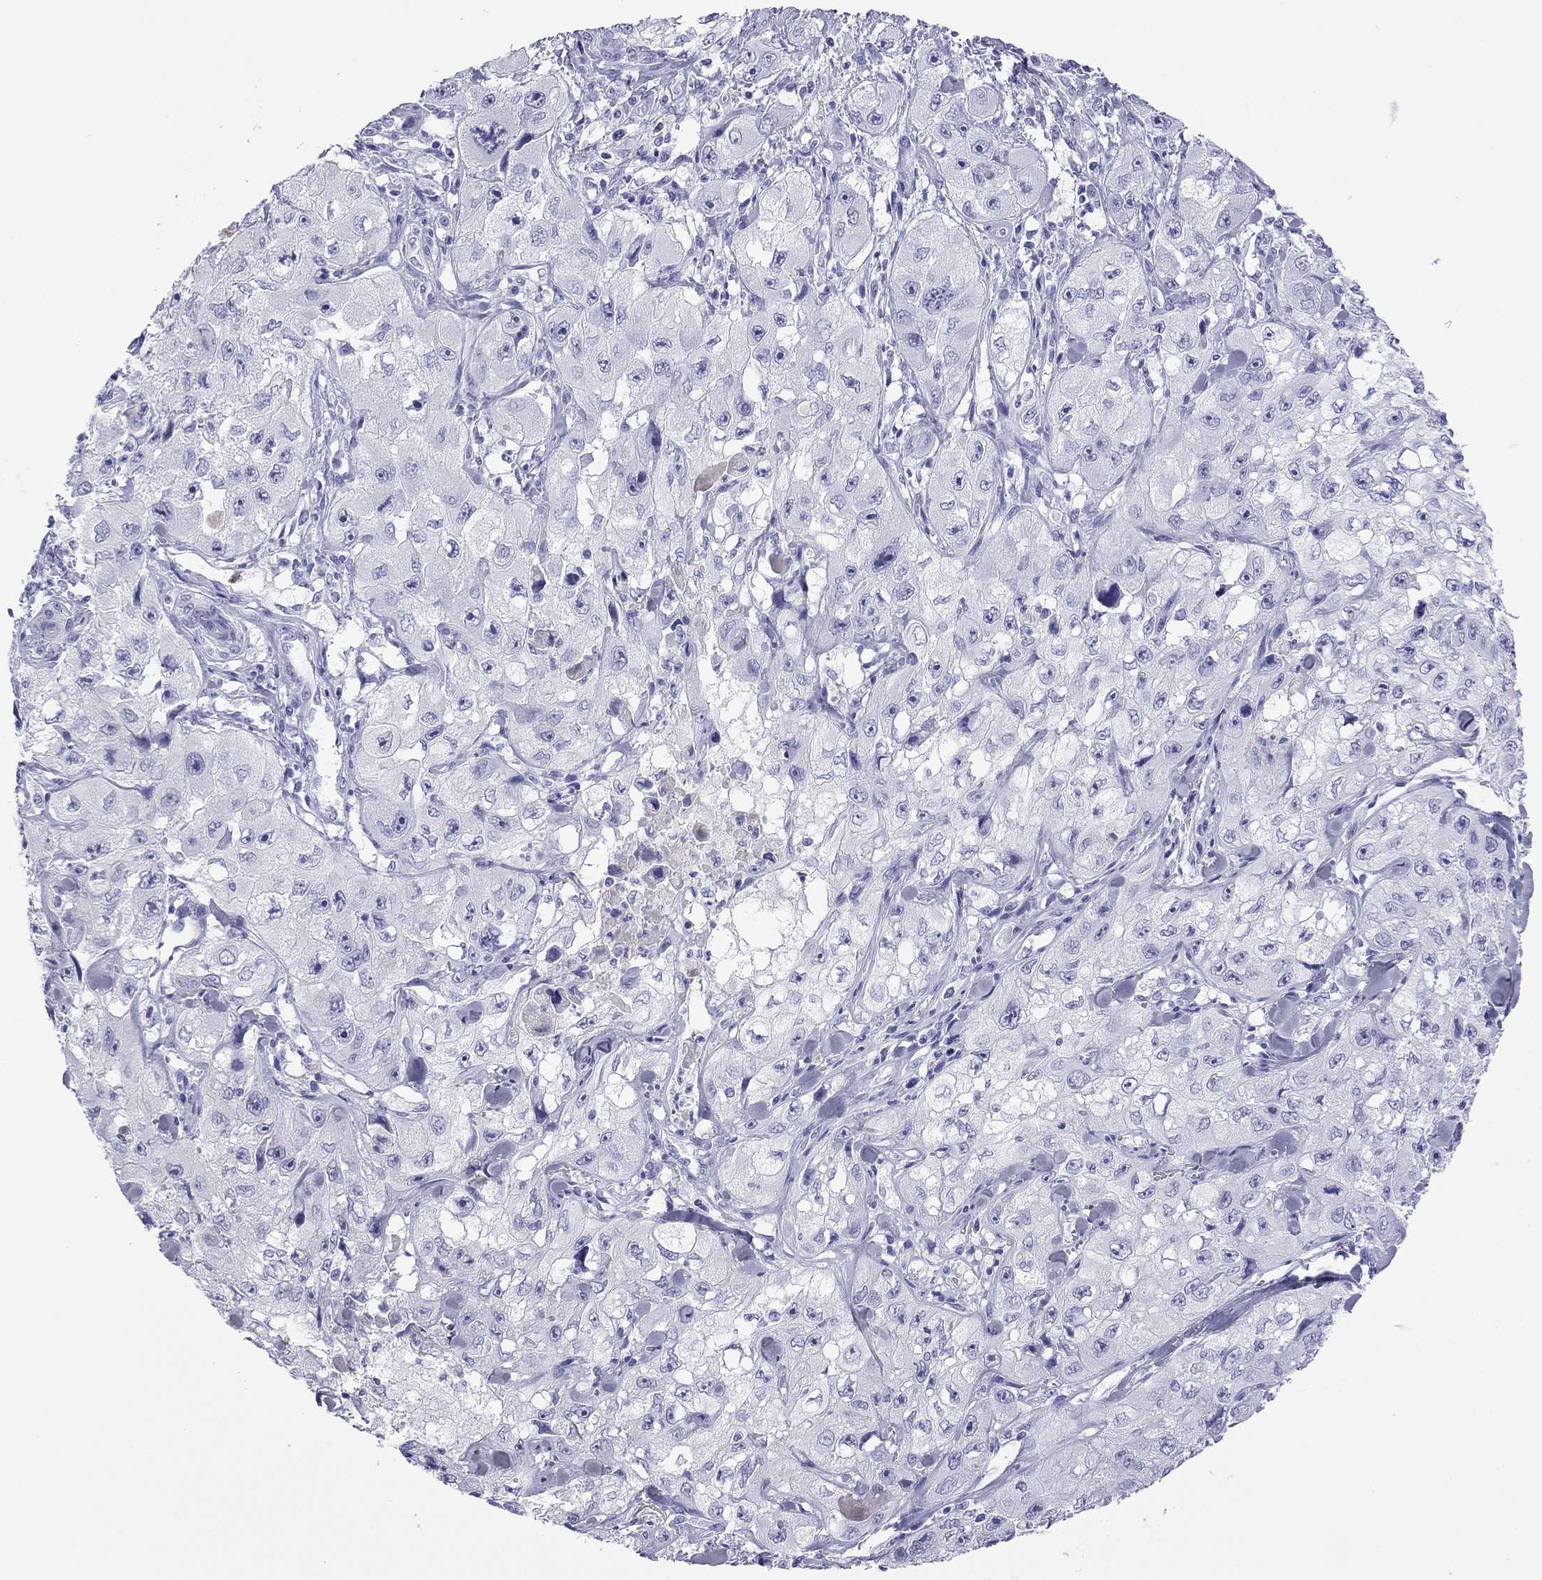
{"staining": {"intensity": "negative", "quantity": "none", "location": "none"}, "tissue": "skin cancer", "cell_type": "Tumor cells", "image_type": "cancer", "snomed": [{"axis": "morphology", "description": "Squamous cell carcinoma, NOS"}, {"axis": "topography", "description": "Skin"}, {"axis": "topography", "description": "Subcutis"}], "caption": "Immunohistochemistry (IHC) image of neoplastic tissue: squamous cell carcinoma (skin) stained with DAB (3,3'-diaminobenzidine) displays no significant protein expression in tumor cells.", "gene": "ODF4", "patient": {"sex": "male", "age": 73}}